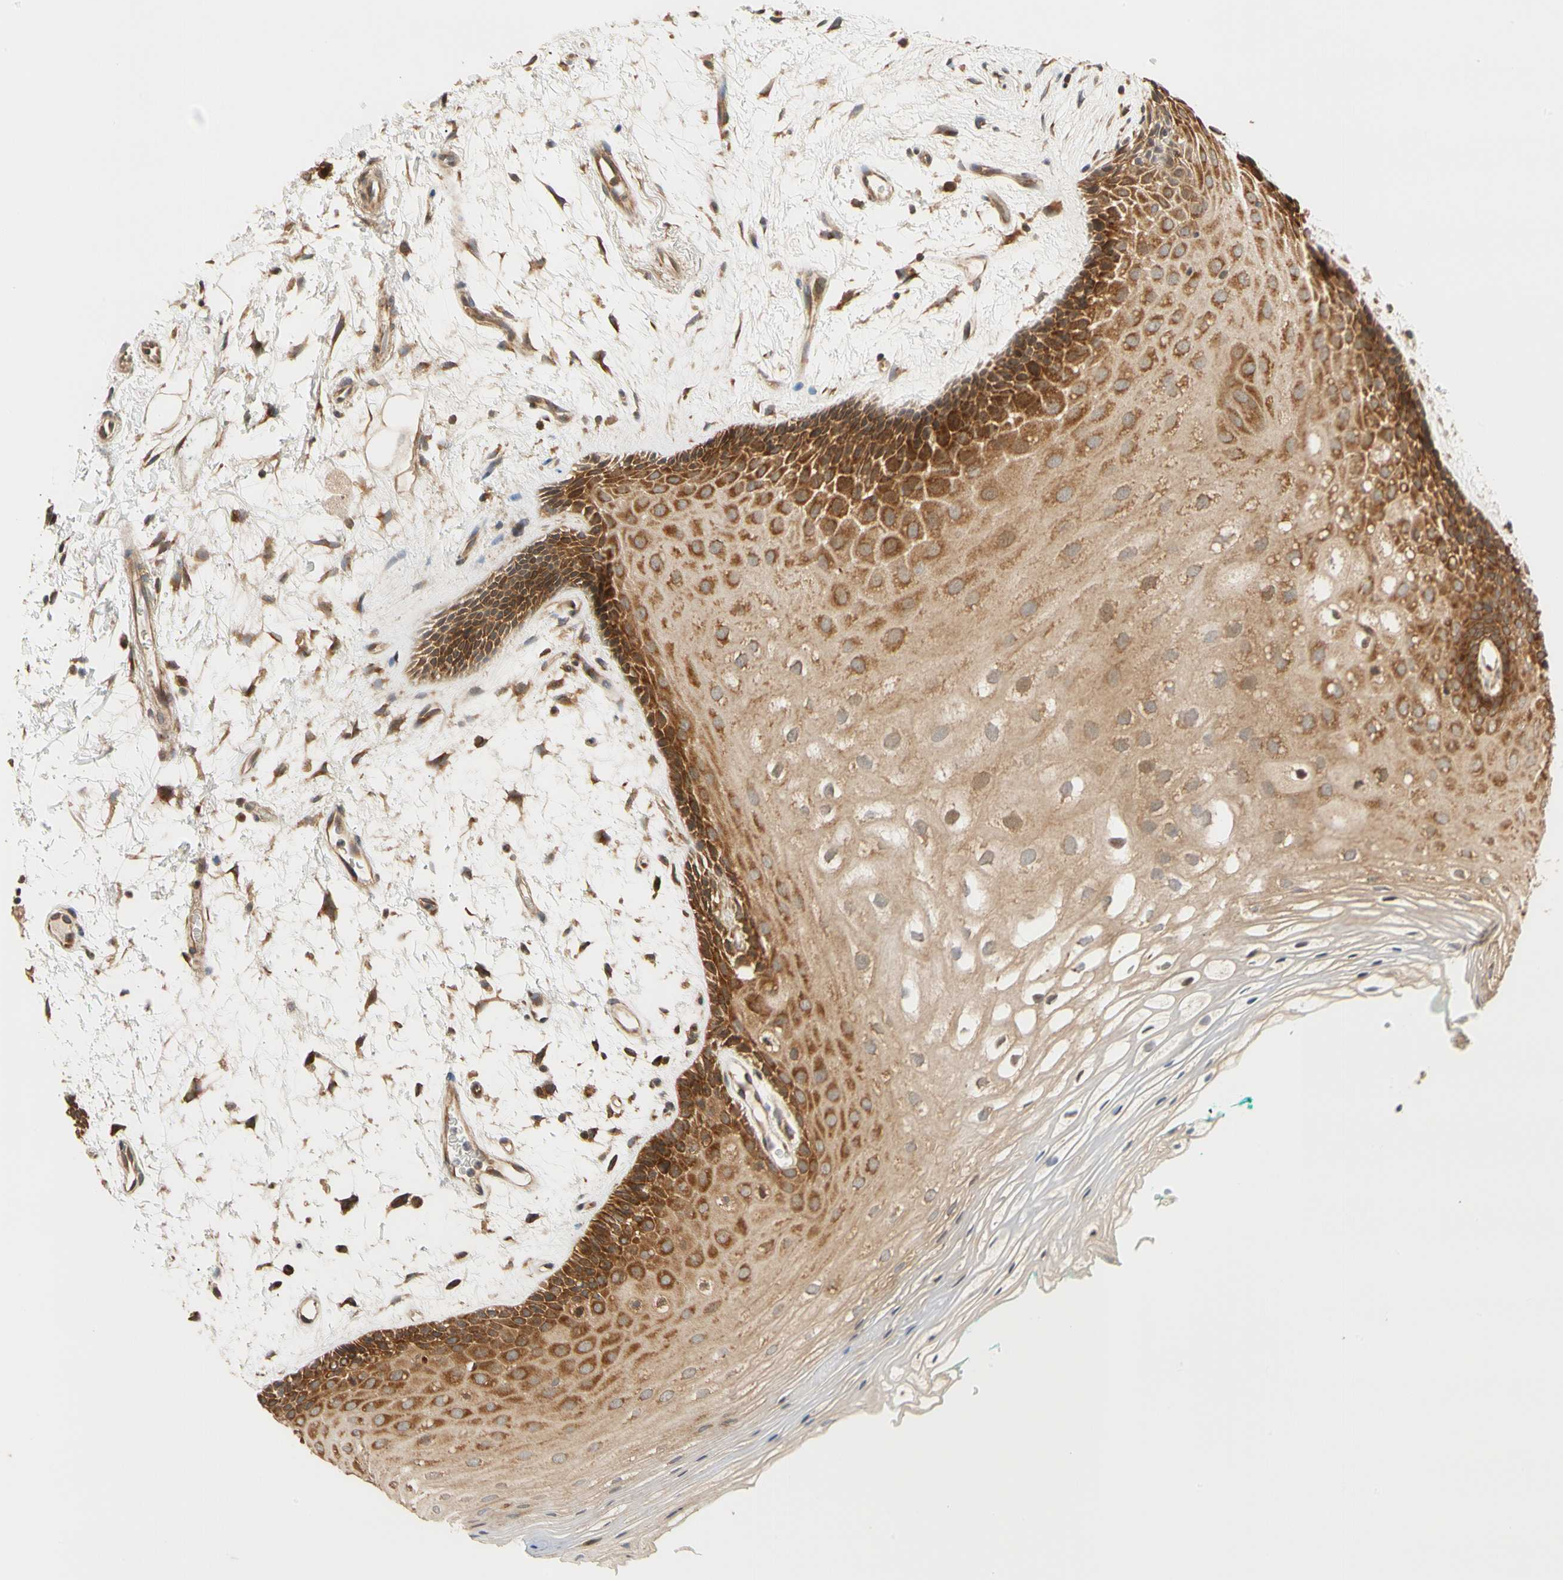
{"staining": {"intensity": "moderate", "quantity": ">75%", "location": "cytoplasmic/membranous"}, "tissue": "oral mucosa", "cell_type": "Squamous epithelial cells", "image_type": "normal", "snomed": [{"axis": "morphology", "description": "Normal tissue, NOS"}, {"axis": "topography", "description": "Skeletal muscle"}, {"axis": "topography", "description": "Oral tissue"}, {"axis": "topography", "description": "Peripheral nerve tissue"}], "caption": "High-magnification brightfield microscopy of benign oral mucosa stained with DAB (3,3'-diaminobenzidine) (brown) and counterstained with hematoxylin (blue). squamous epithelial cells exhibit moderate cytoplasmic/membranous expression is identified in approximately>75% of cells.", "gene": "ANKHD1", "patient": {"sex": "female", "age": 84}}